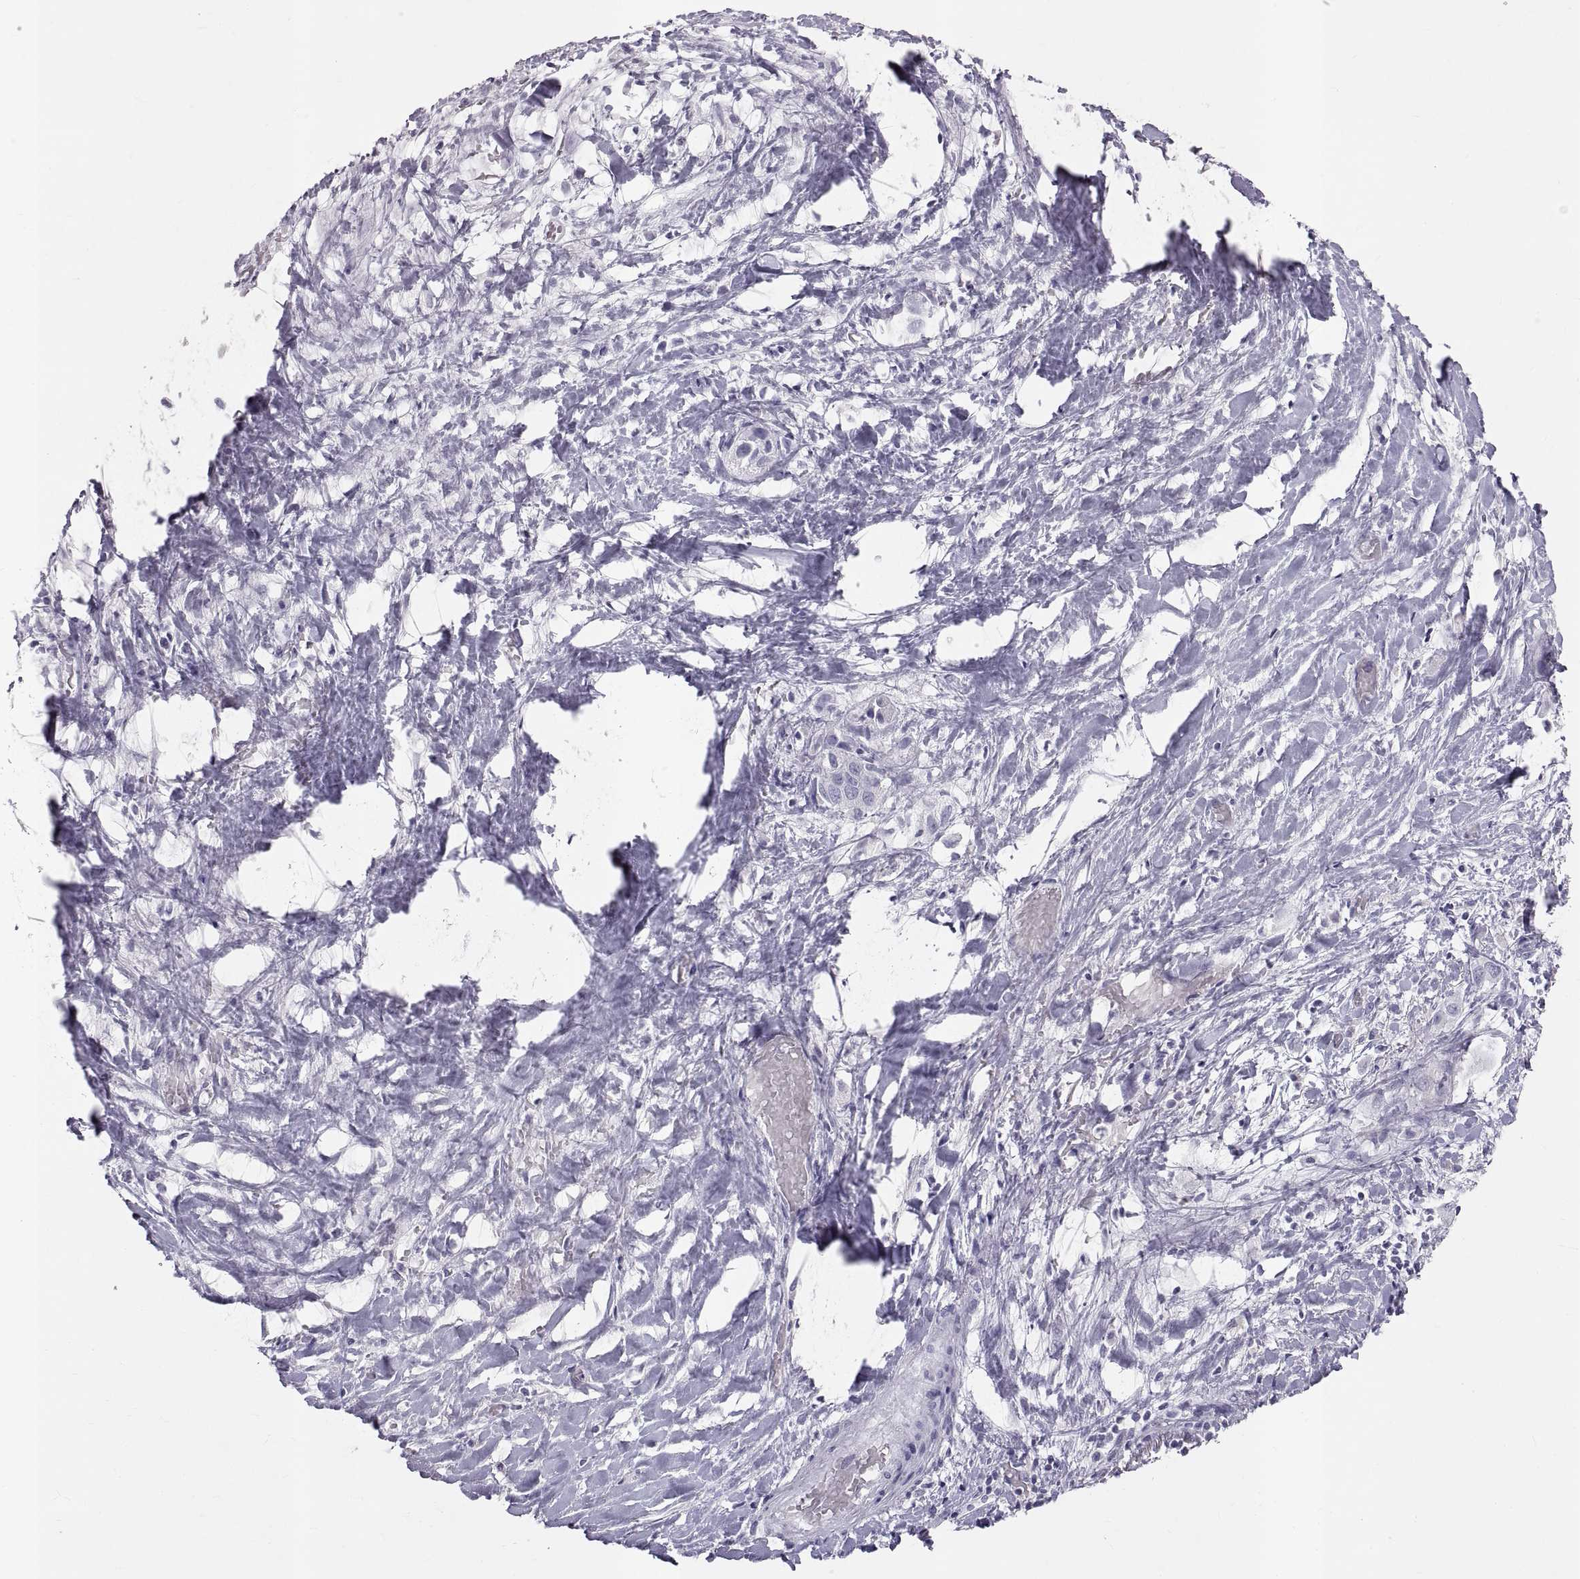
{"staining": {"intensity": "negative", "quantity": "none", "location": "none"}, "tissue": "liver cancer", "cell_type": "Tumor cells", "image_type": "cancer", "snomed": [{"axis": "morphology", "description": "Cholangiocarcinoma"}, {"axis": "topography", "description": "Liver"}], "caption": "The micrograph exhibits no staining of tumor cells in liver cancer (cholangiocarcinoma).", "gene": "WBP2NL", "patient": {"sex": "female", "age": 52}}